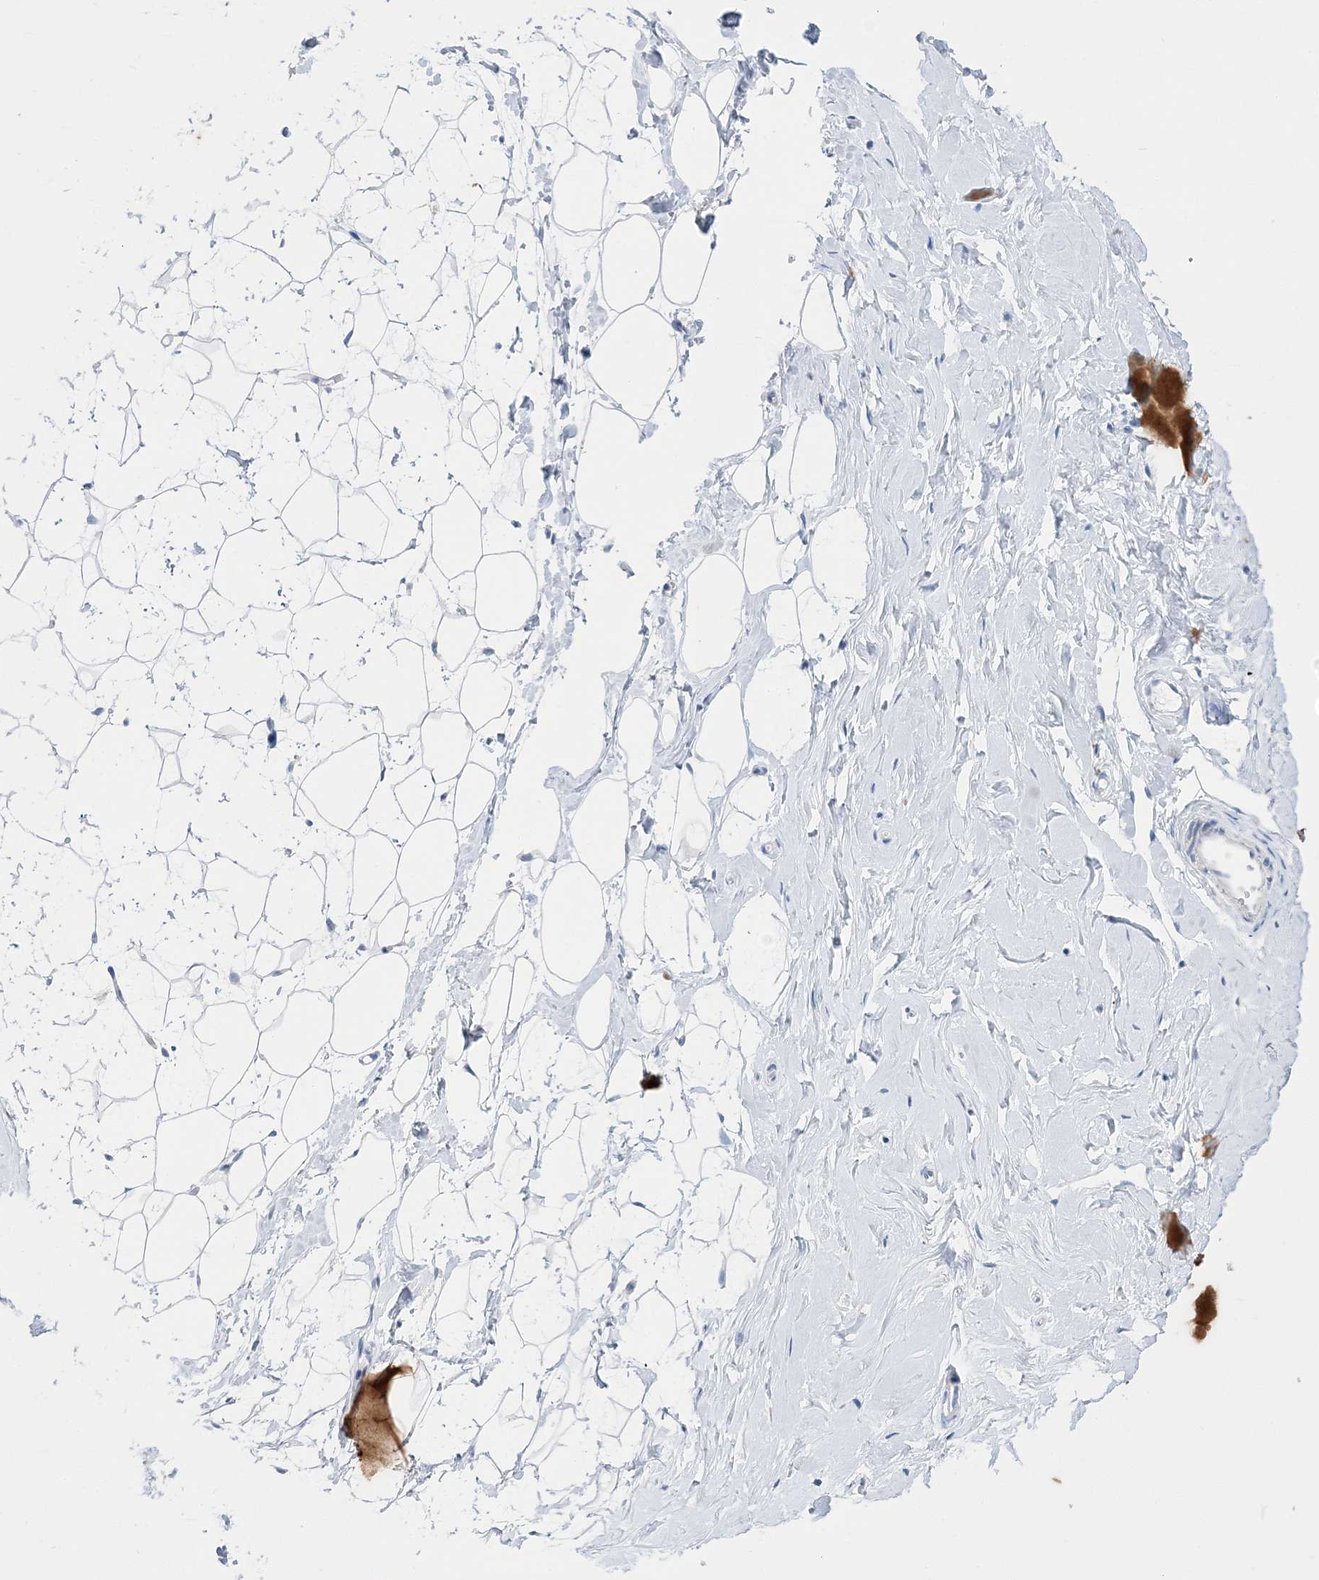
{"staining": {"intensity": "negative", "quantity": "none", "location": "none"}, "tissue": "breast", "cell_type": "Adipocytes", "image_type": "normal", "snomed": [{"axis": "morphology", "description": "Normal tissue, NOS"}, {"axis": "morphology", "description": "Adenoma, NOS"}, {"axis": "topography", "description": "Breast"}], "caption": "The micrograph exhibits no significant expression in adipocytes of breast.", "gene": "TSPYL6", "patient": {"sex": "female", "age": 23}}